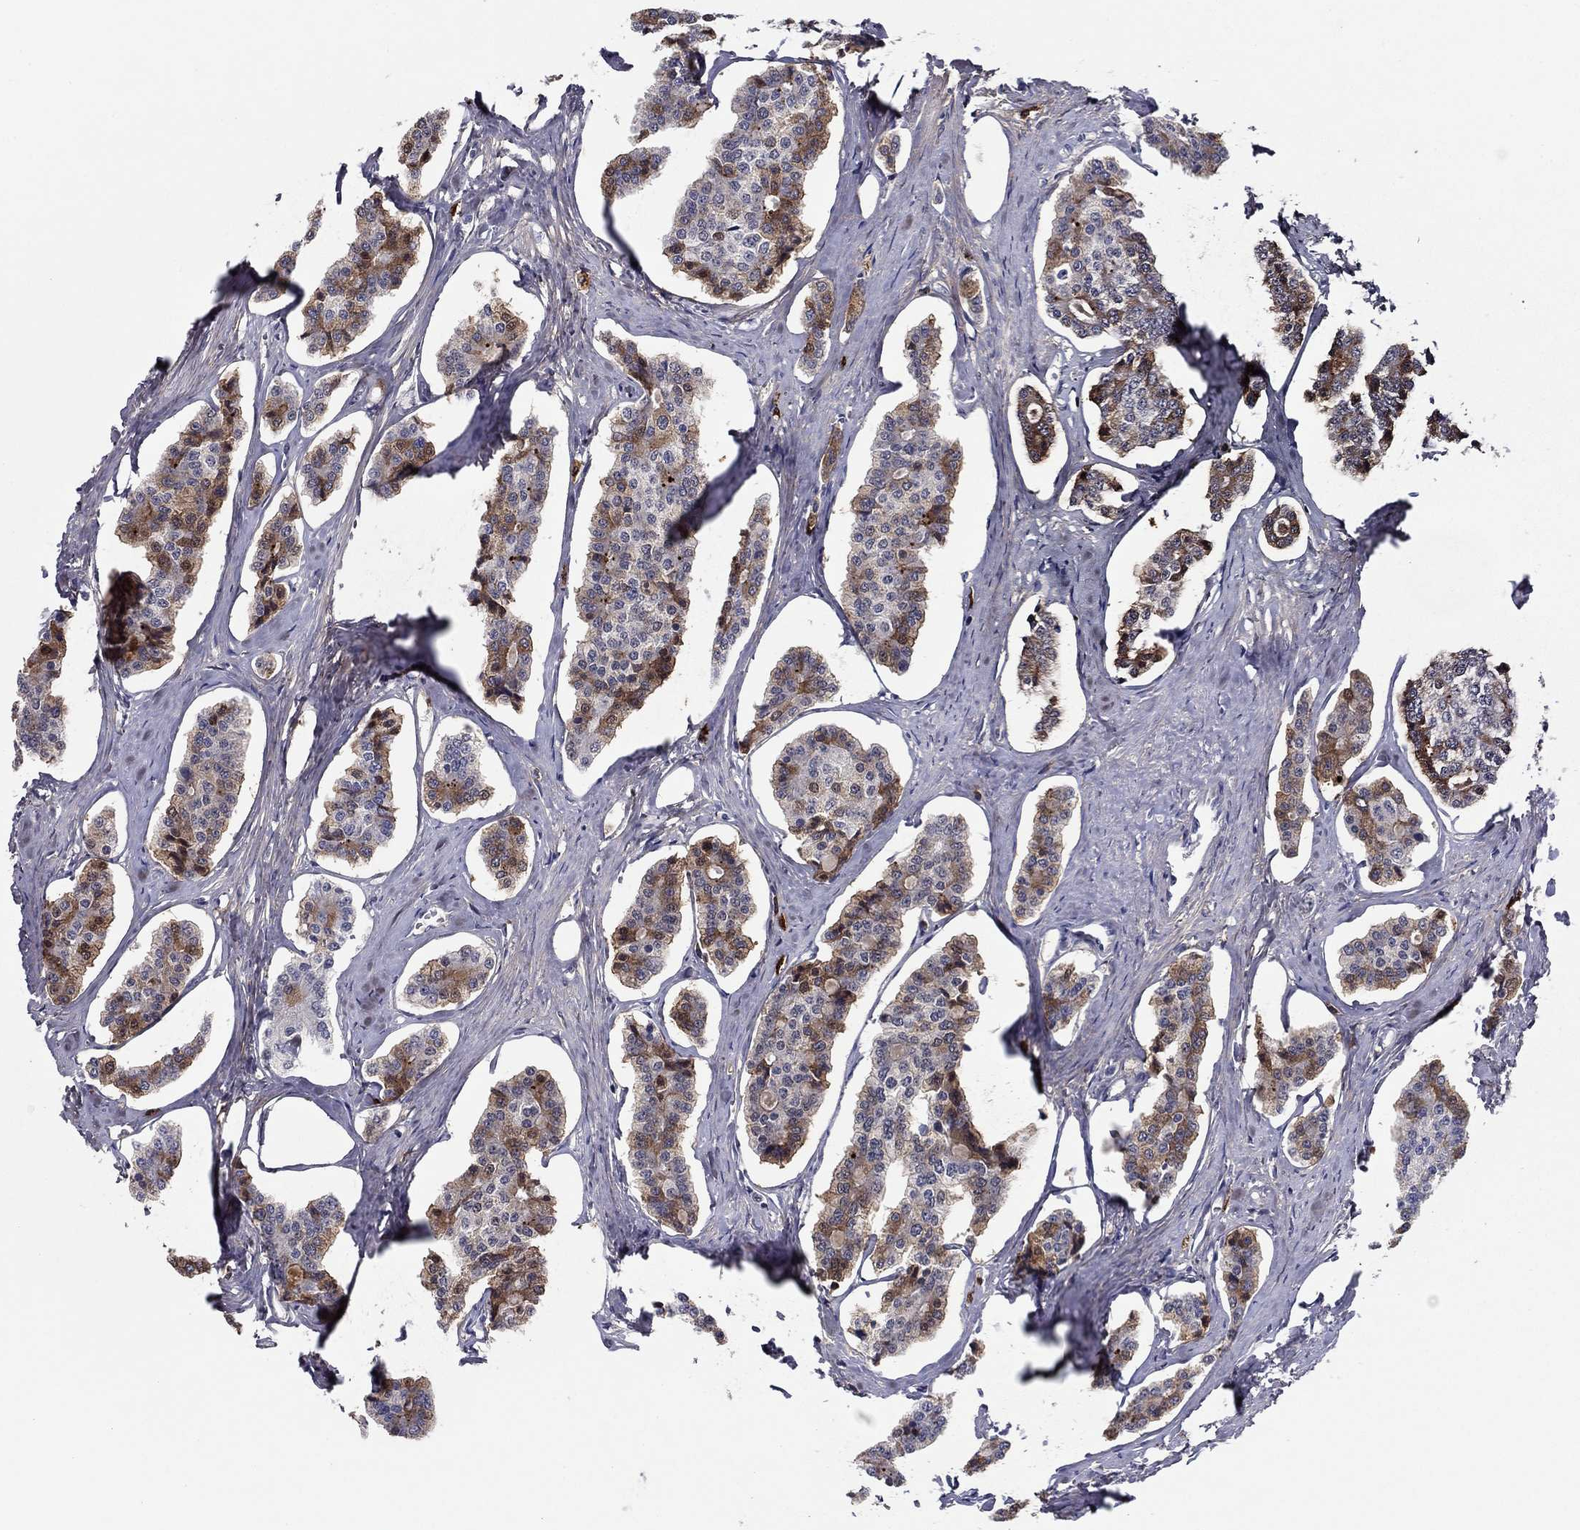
{"staining": {"intensity": "moderate", "quantity": "25%-75%", "location": "cytoplasmic/membranous"}, "tissue": "carcinoid", "cell_type": "Tumor cells", "image_type": "cancer", "snomed": [{"axis": "morphology", "description": "Carcinoid, malignant, NOS"}, {"axis": "topography", "description": "Small intestine"}], "caption": "Carcinoid (malignant) was stained to show a protein in brown. There is medium levels of moderate cytoplasmic/membranous staining in approximately 25%-75% of tumor cells.", "gene": "HPX", "patient": {"sex": "female", "age": 65}}